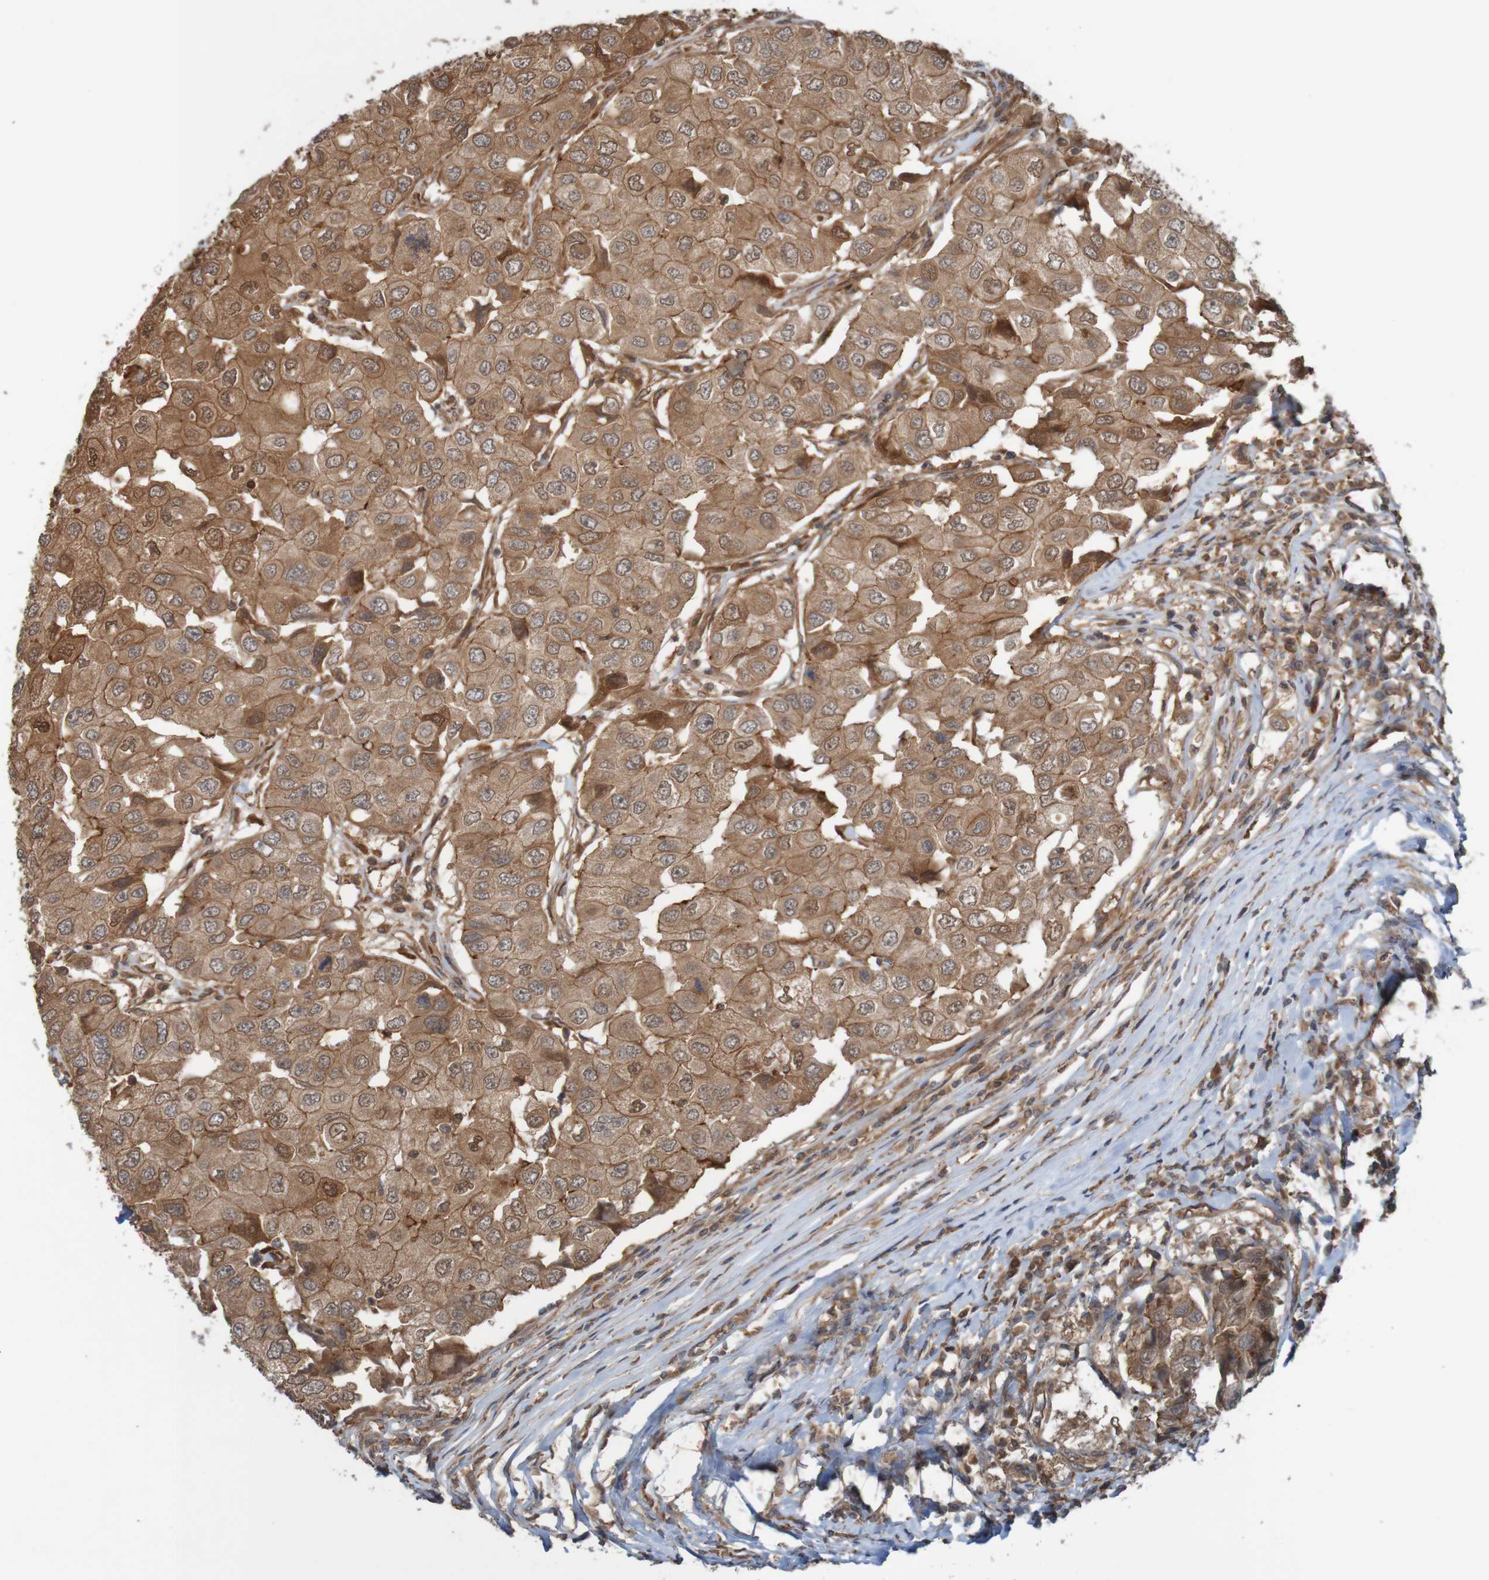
{"staining": {"intensity": "moderate", "quantity": ">75%", "location": "cytoplasmic/membranous"}, "tissue": "breast cancer", "cell_type": "Tumor cells", "image_type": "cancer", "snomed": [{"axis": "morphology", "description": "Duct carcinoma"}, {"axis": "topography", "description": "Breast"}], "caption": "A brown stain shows moderate cytoplasmic/membranous expression of a protein in breast intraductal carcinoma tumor cells.", "gene": "ARHGEF11", "patient": {"sex": "female", "age": 27}}